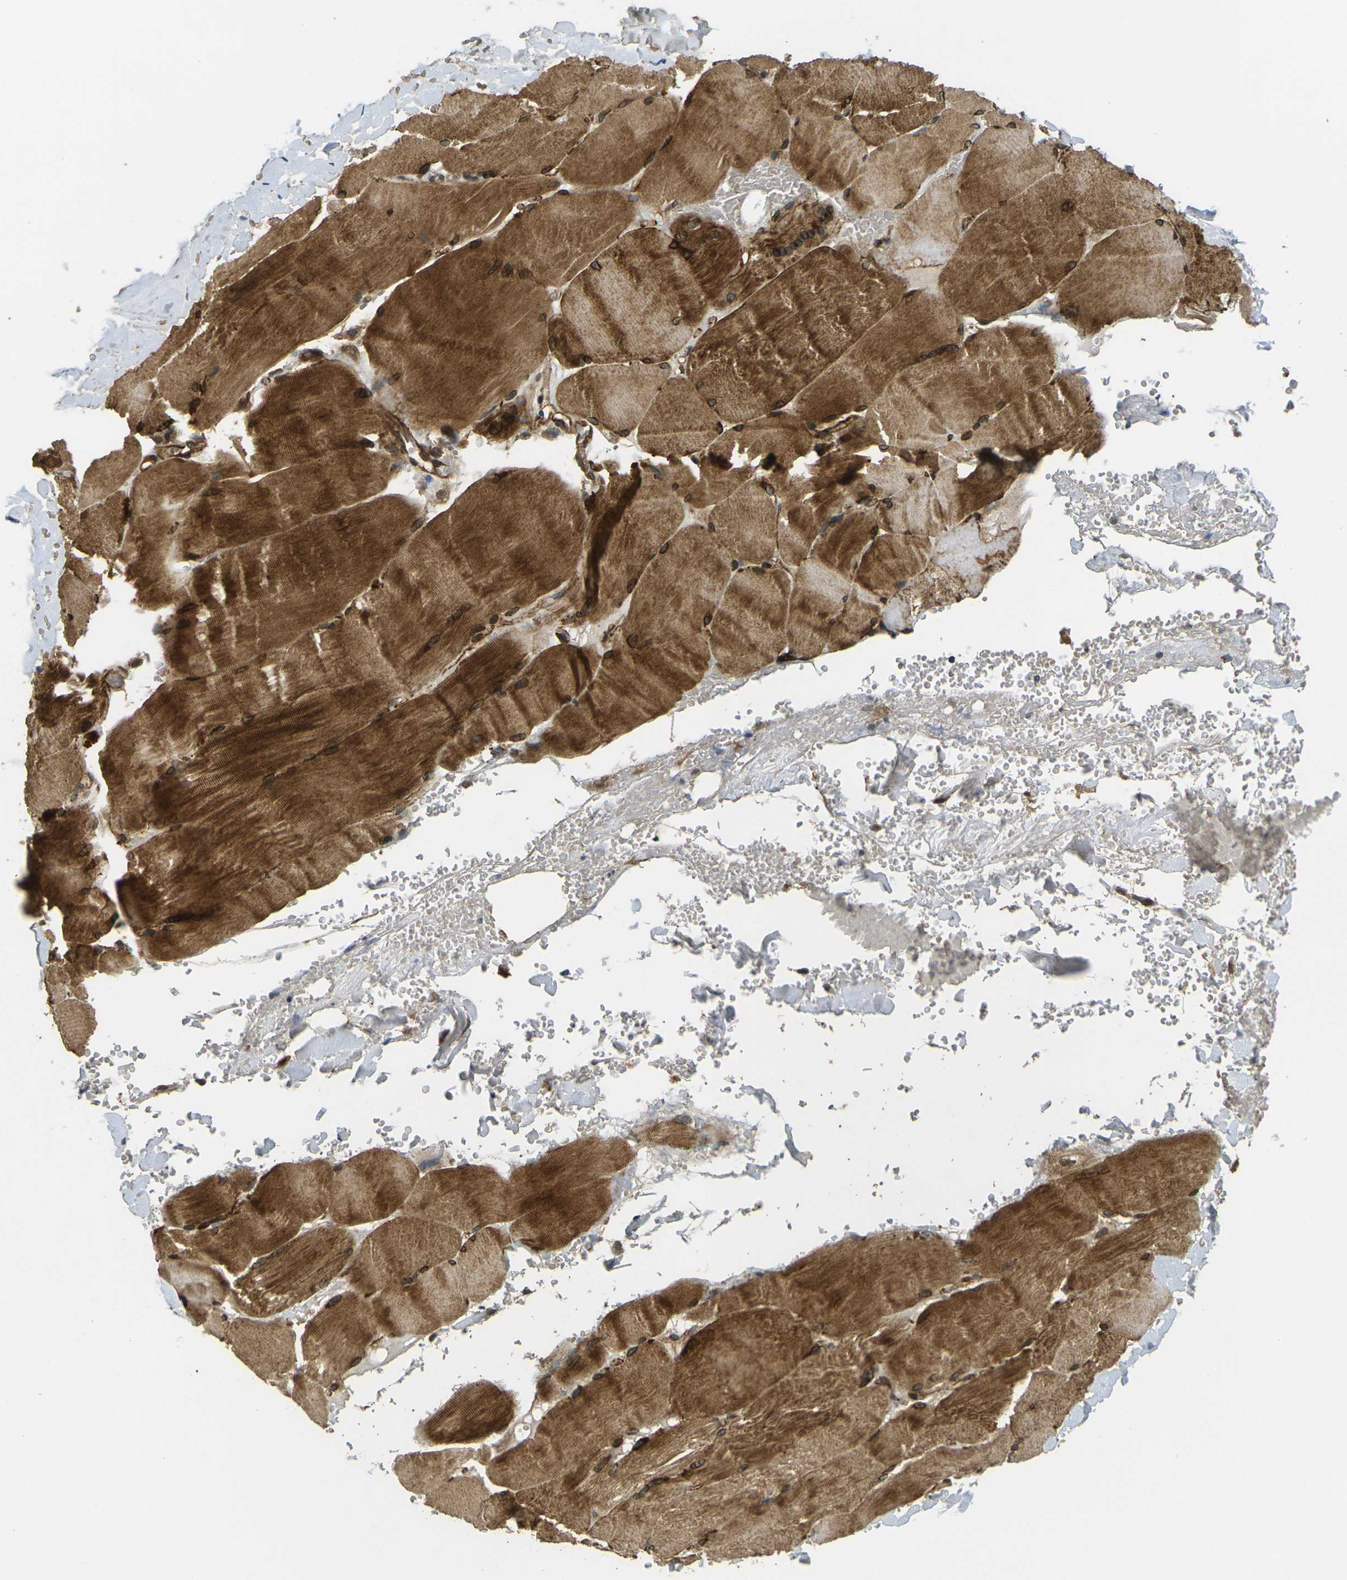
{"staining": {"intensity": "strong", "quantity": ">75%", "location": "cytoplasmic/membranous,nuclear"}, "tissue": "skeletal muscle", "cell_type": "Myocytes", "image_type": "normal", "snomed": [{"axis": "morphology", "description": "Normal tissue, NOS"}, {"axis": "topography", "description": "Skin"}, {"axis": "topography", "description": "Skeletal muscle"}], "caption": "High-magnification brightfield microscopy of benign skeletal muscle stained with DAB (brown) and counterstained with hematoxylin (blue). myocytes exhibit strong cytoplasmic/membranous,nuclear staining is seen in approximately>75% of cells. Ihc stains the protein of interest in brown and the nuclei are stained blue.", "gene": "FUT11", "patient": {"sex": "male", "age": 83}}